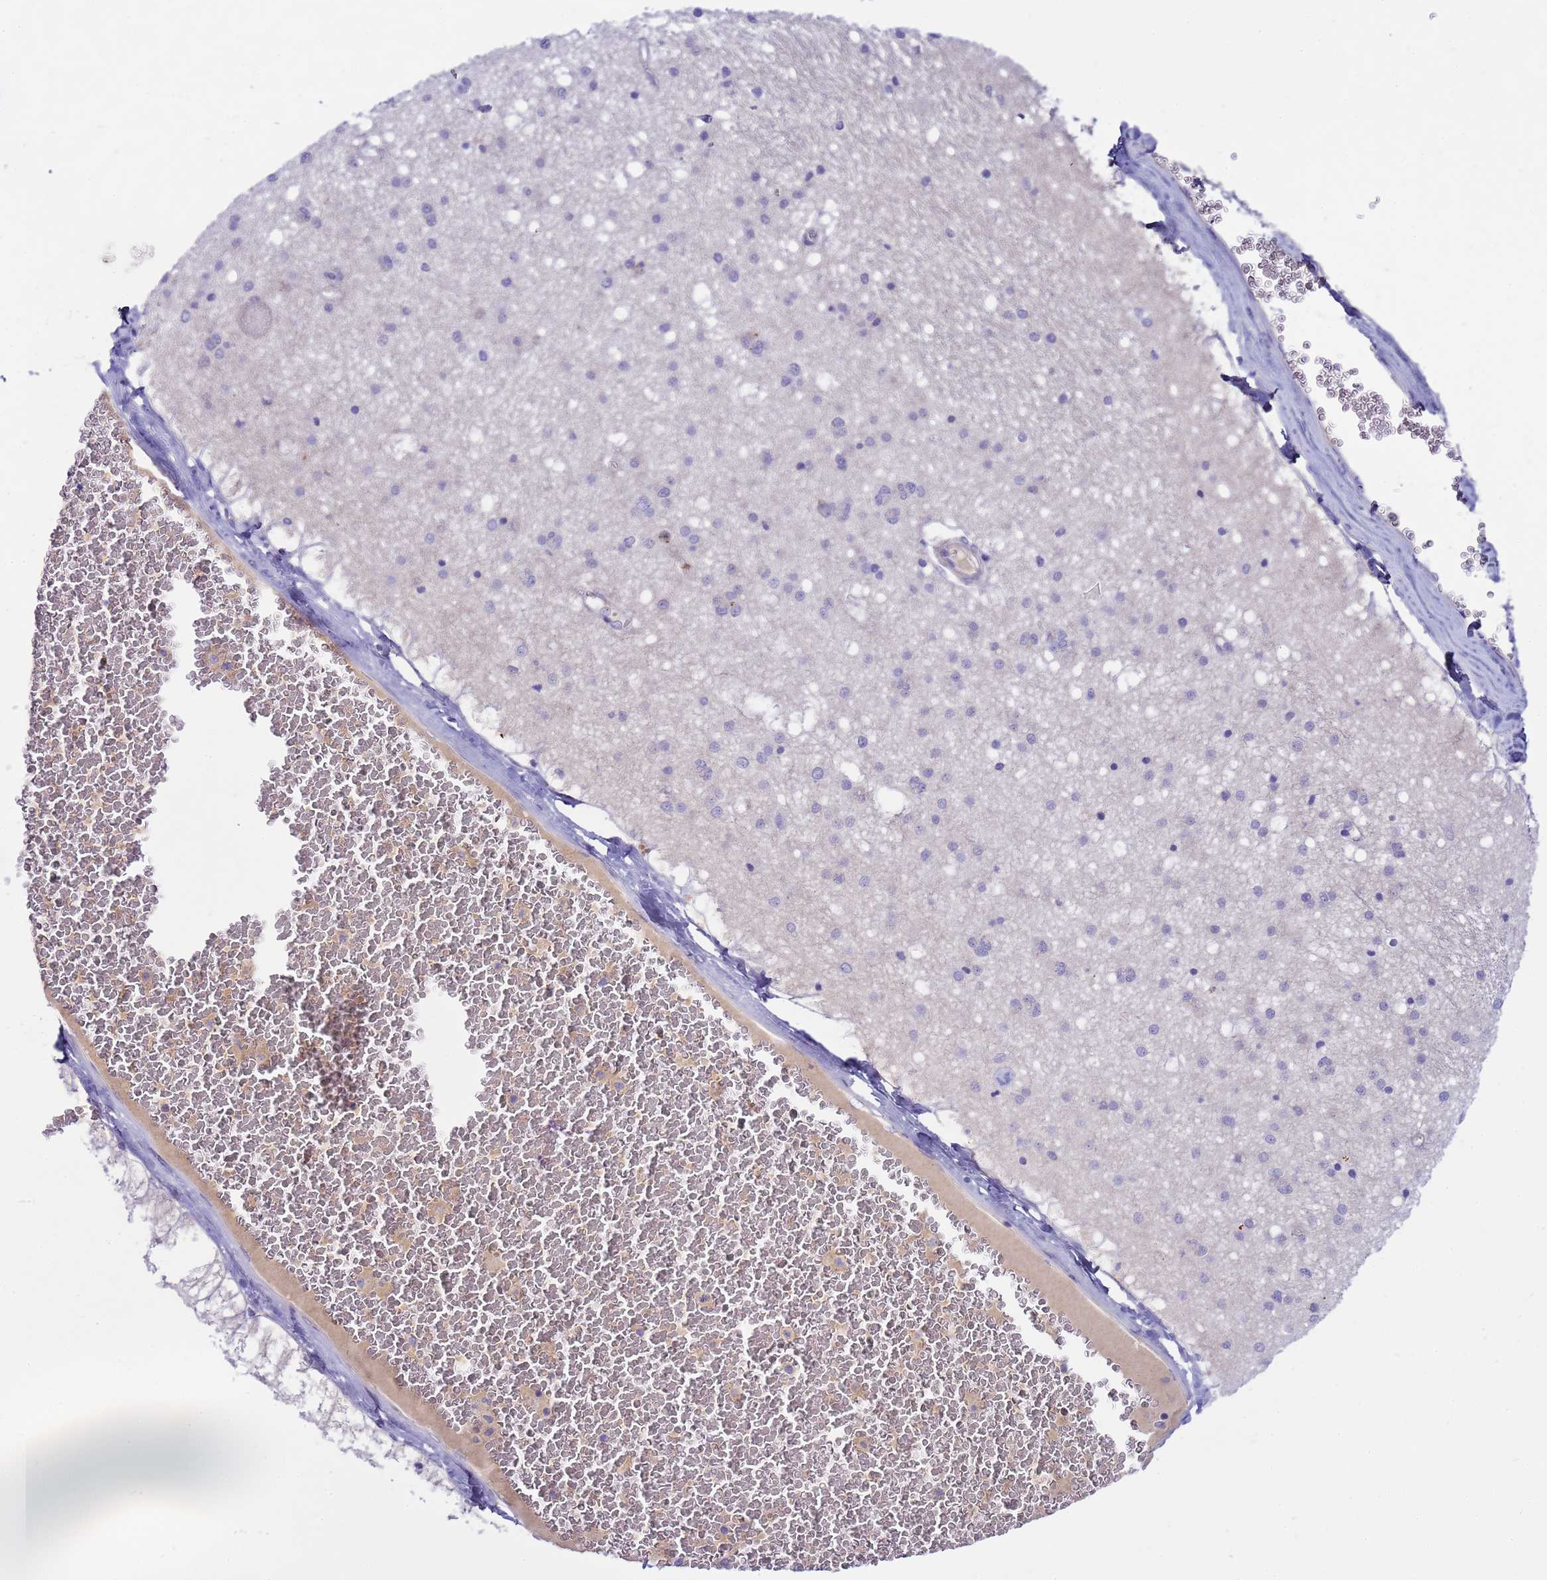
{"staining": {"intensity": "negative", "quantity": "none", "location": "none"}, "tissue": "caudate", "cell_type": "Glial cells", "image_type": "normal", "snomed": [{"axis": "morphology", "description": "Normal tissue, NOS"}, {"axis": "topography", "description": "Lateral ventricle wall"}], "caption": "IHC histopathology image of normal caudate stained for a protein (brown), which displays no staining in glial cells.", "gene": "RIPPLY2", "patient": {"sex": "male", "age": 37}}